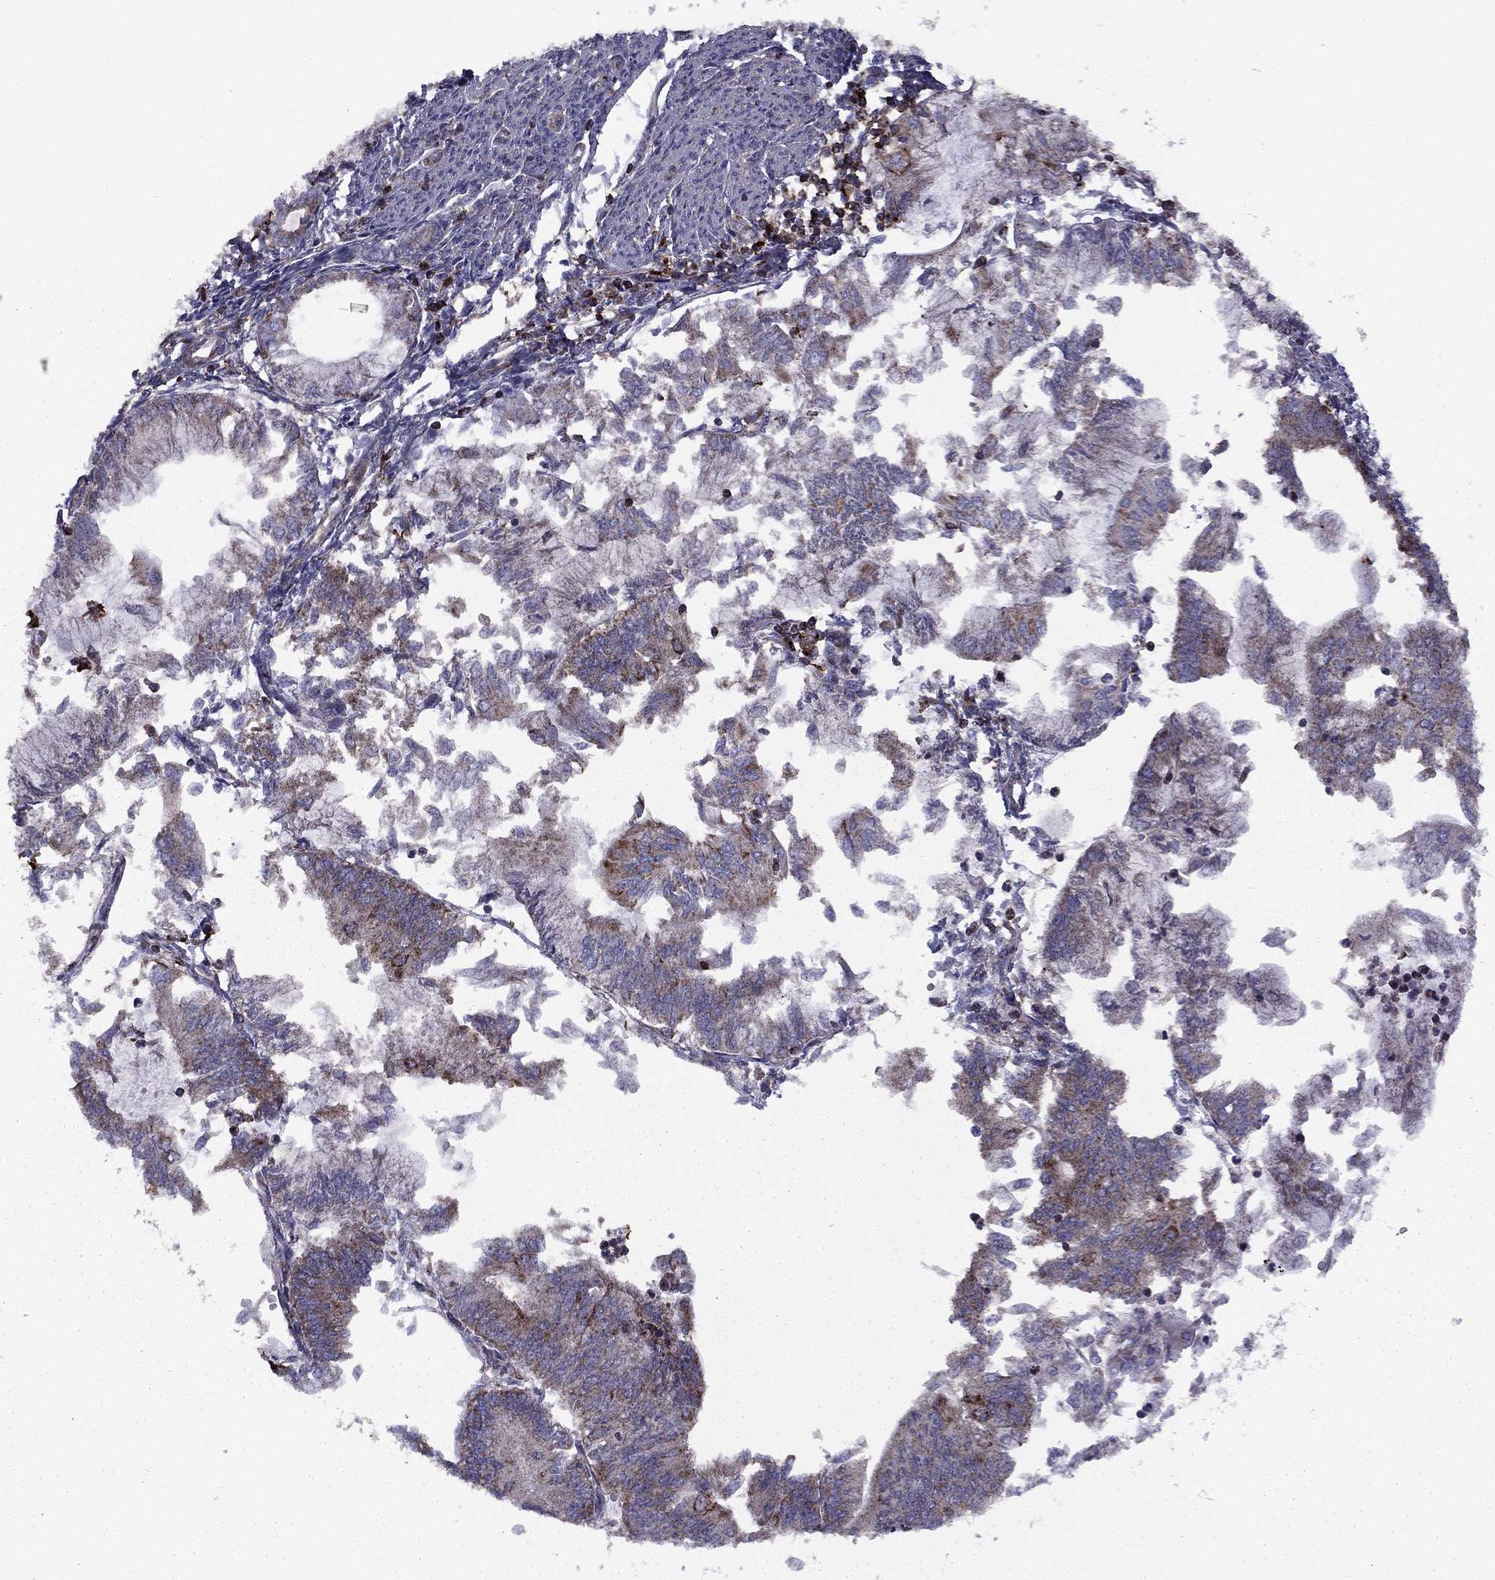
{"staining": {"intensity": "moderate", "quantity": "<25%", "location": "cytoplasmic/membranous"}, "tissue": "endometrial cancer", "cell_type": "Tumor cells", "image_type": "cancer", "snomed": [{"axis": "morphology", "description": "Adenocarcinoma, NOS"}, {"axis": "topography", "description": "Endometrium"}], "caption": "A photomicrograph of human endometrial cancer (adenocarcinoma) stained for a protein shows moderate cytoplasmic/membranous brown staining in tumor cells.", "gene": "ALG6", "patient": {"sex": "female", "age": 59}}